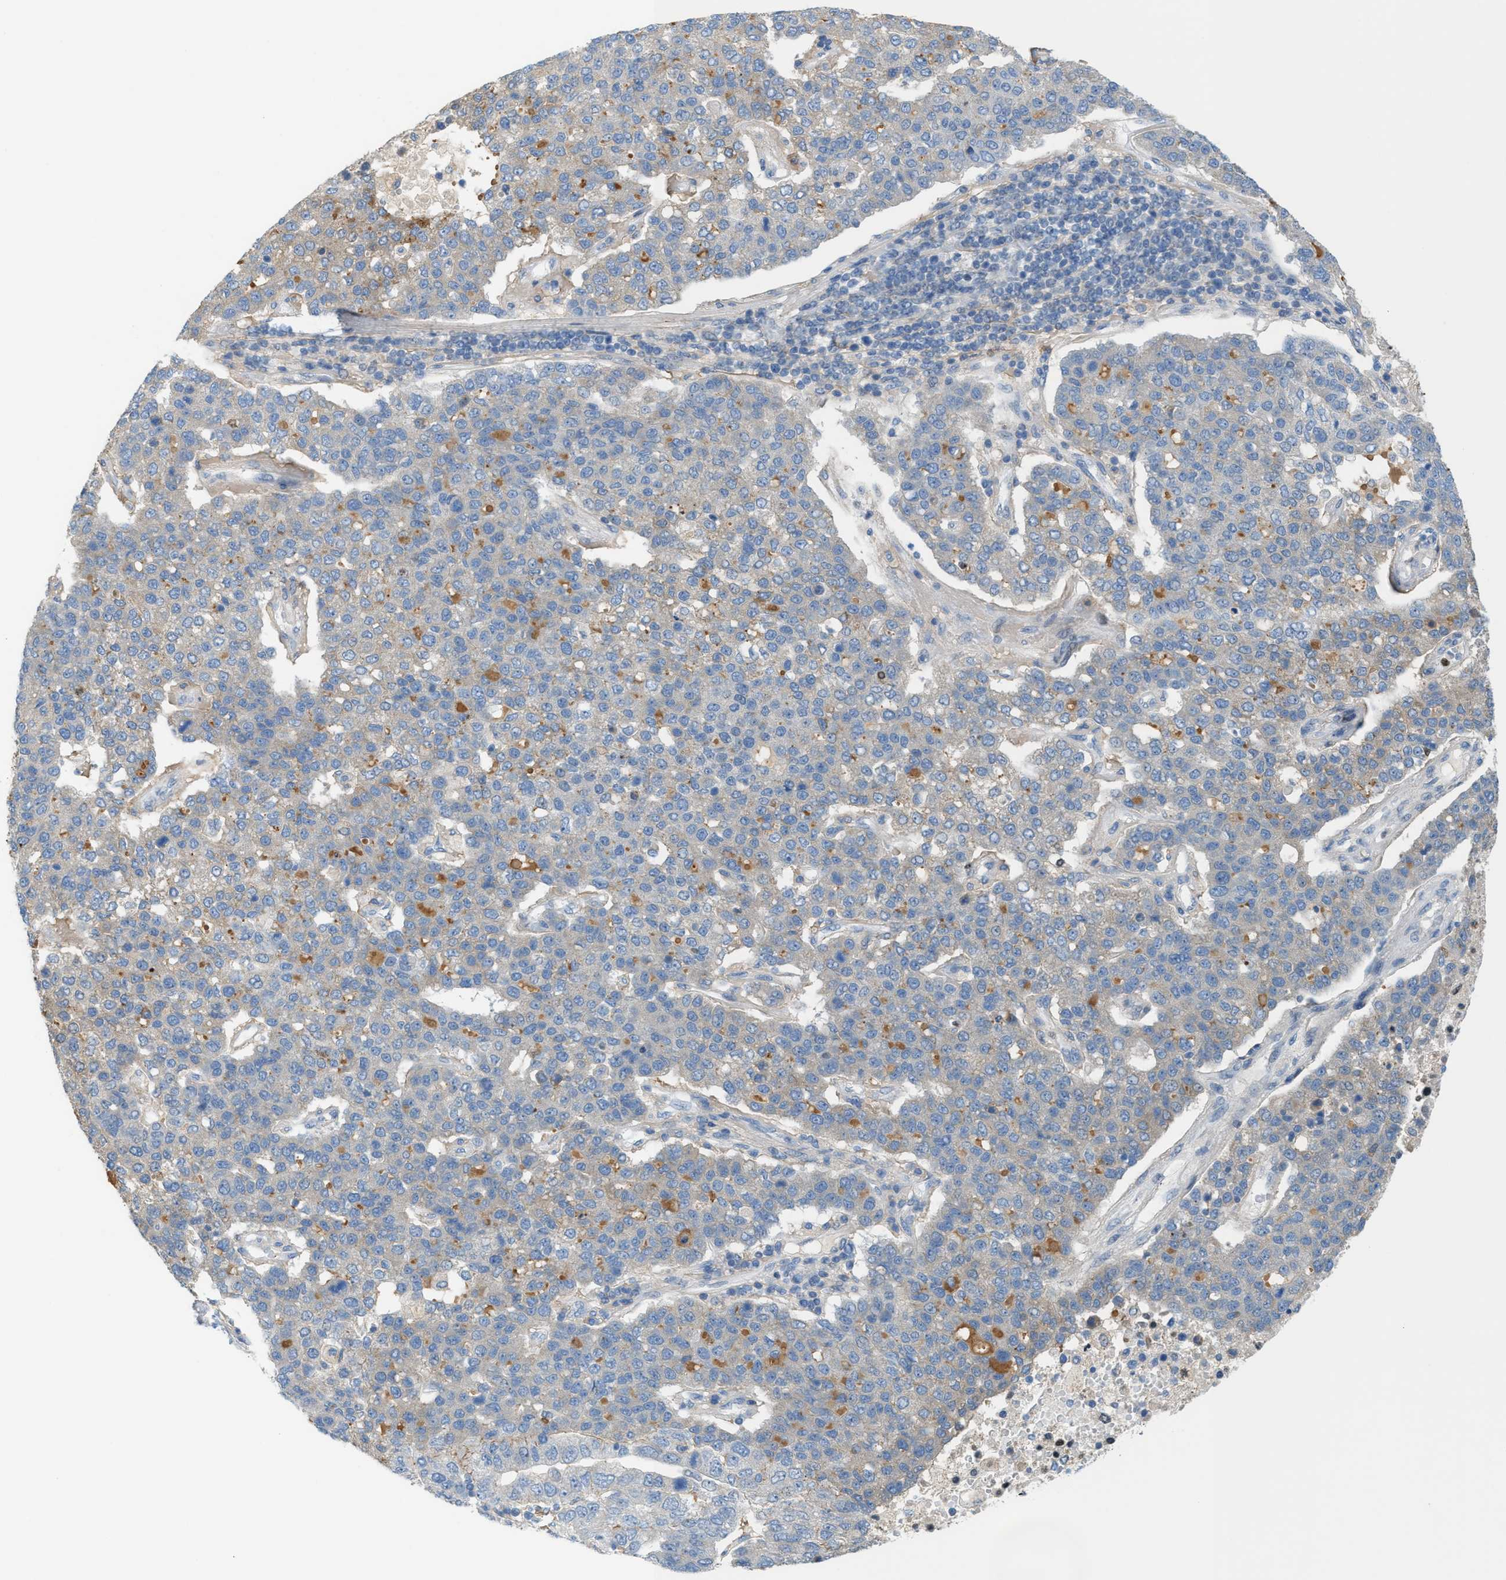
{"staining": {"intensity": "weak", "quantity": "<25%", "location": "cytoplasmic/membranous"}, "tissue": "pancreatic cancer", "cell_type": "Tumor cells", "image_type": "cancer", "snomed": [{"axis": "morphology", "description": "Adenocarcinoma, NOS"}, {"axis": "topography", "description": "Pancreas"}], "caption": "This is an IHC image of pancreatic cancer. There is no positivity in tumor cells.", "gene": "PPM1D", "patient": {"sex": "female", "age": 61}}